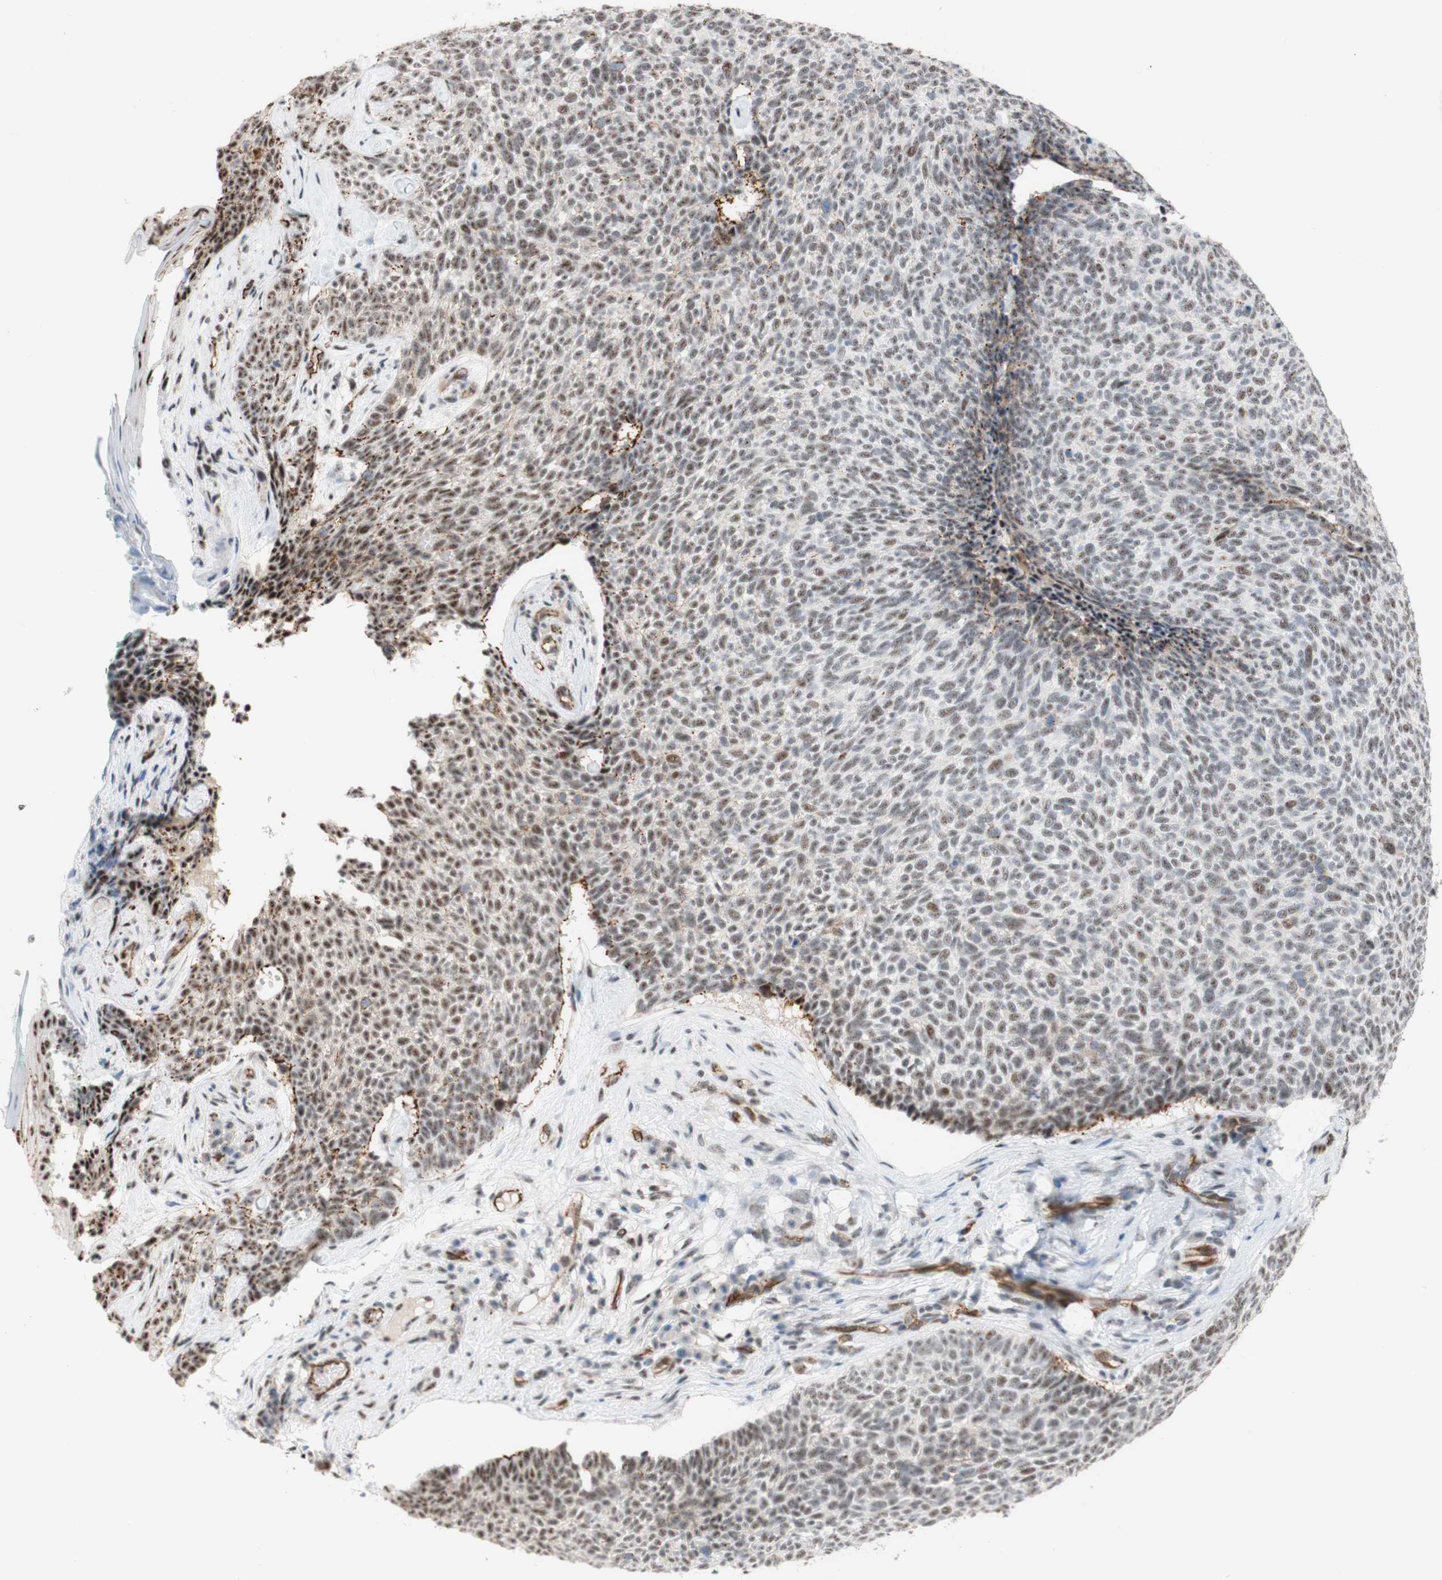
{"staining": {"intensity": "weak", "quantity": "<25%", "location": "nuclear"}, "tissue": "skin cancer", "cell_type": "Tumor cells", "image_type": "cancer", "snomed": [{"axis": "morphology", "description": "Basal cell carcinoma"}, {"axis": "topography", "description": "Skin"}], "caption": "A micrograph of basal cell carcinoma (skin) stained for a protein exhibits no brown staining in tumor cells. (Stains: DAB (3,3'-diaminobenzidine) immunohistochemistry (IHC) with hematoxylin counter stain, Microscopy: brightfield microscopy at high magnification).", "gene": "SAP18", "patient": {"sex": "female", "age": 84}}